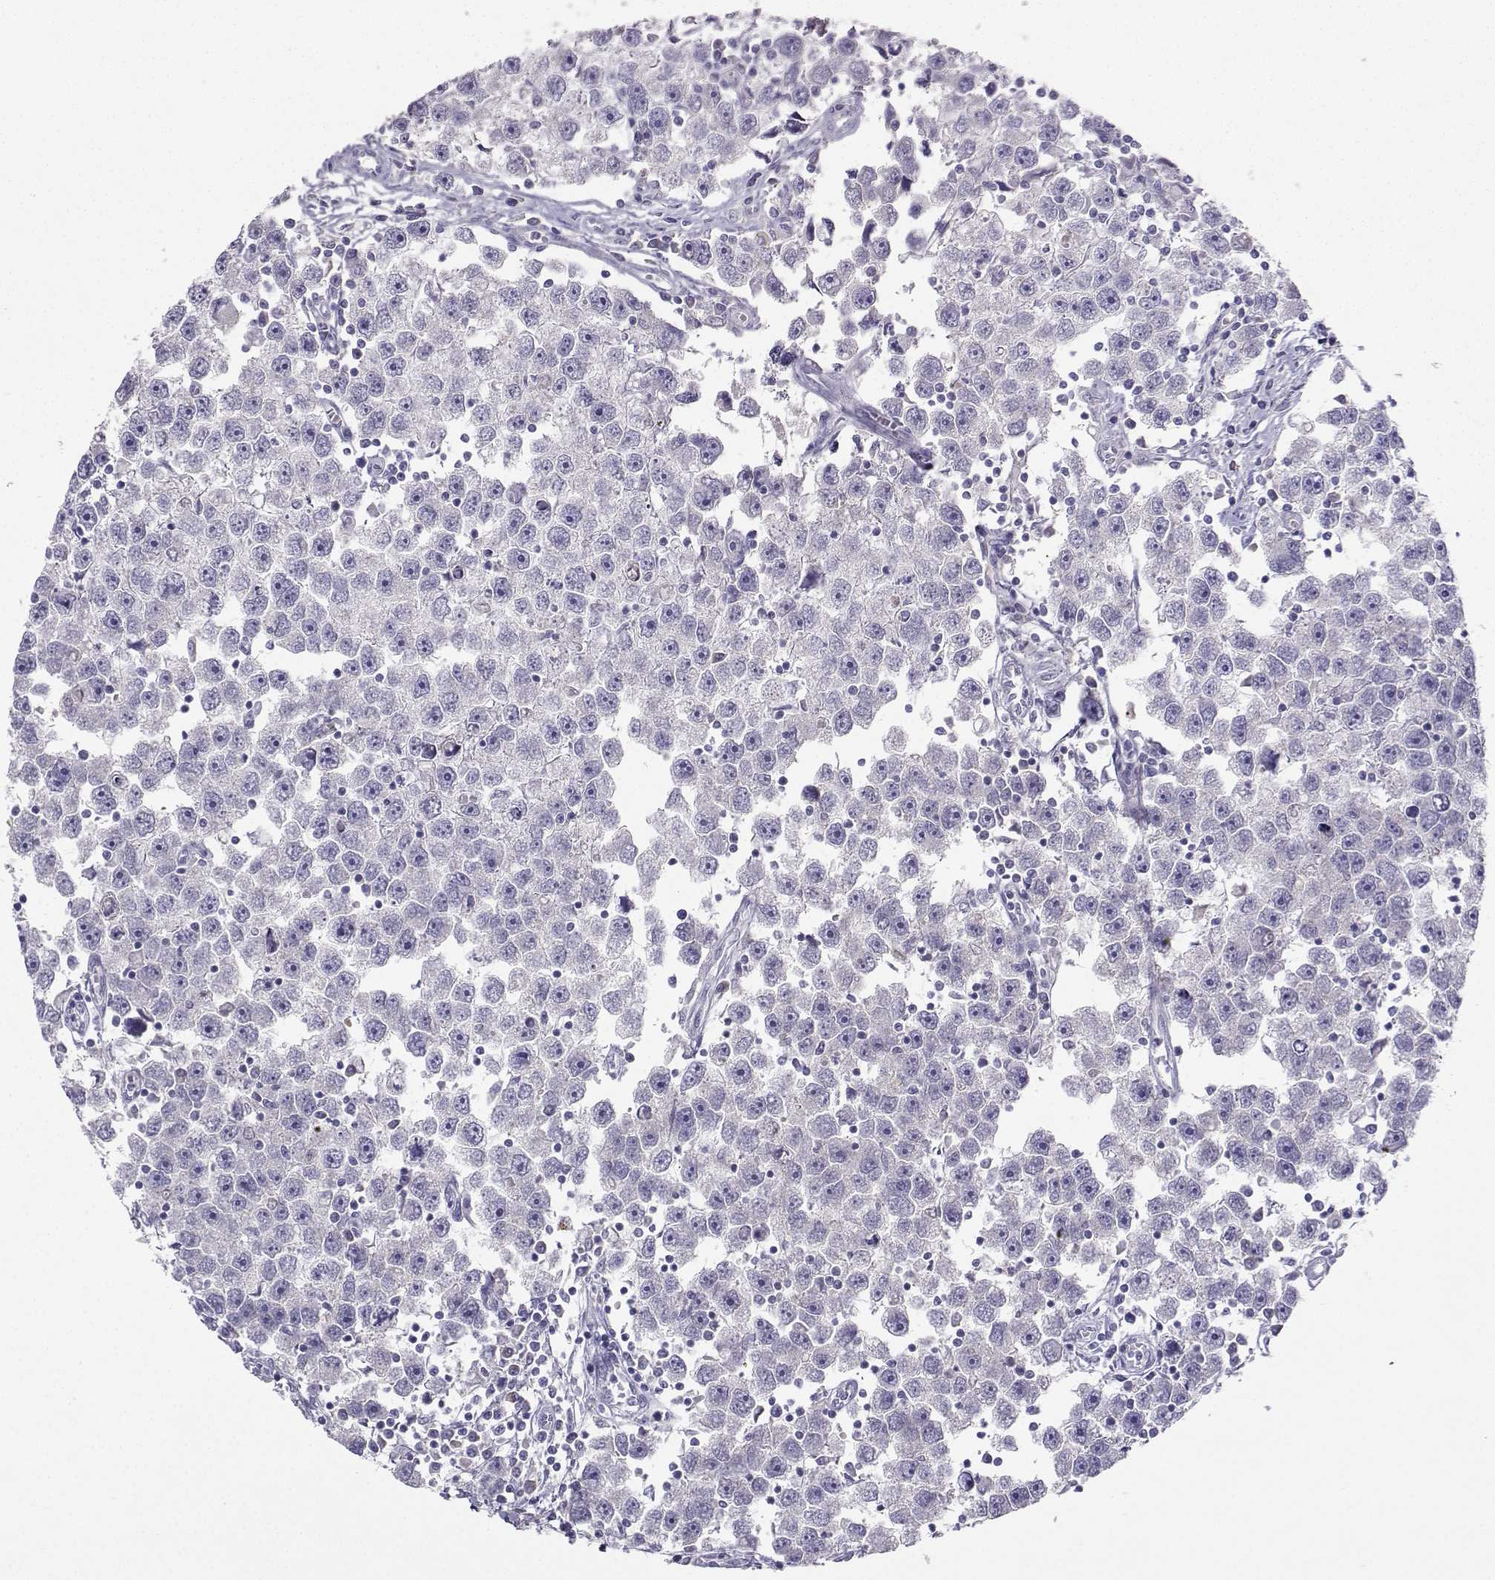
{"staining": {"intensity": "negative", "quantity": "none", "location": "none"}, "tissue": "testis cancer", "cell_type": "Tumor cells", "image_type": "cancer", "snomed": [{"axis": "morphology", "description": "Seminoma, NOS"}, {"axis": "topography", "description": "Testis"}], "caption": "The image reveals no staining of tumor cells in testis seminoma. (DAB immunohistochemistry, high magnification).", "gene": "GRIK4", "patient": {"sex": "male", "age": 30}}